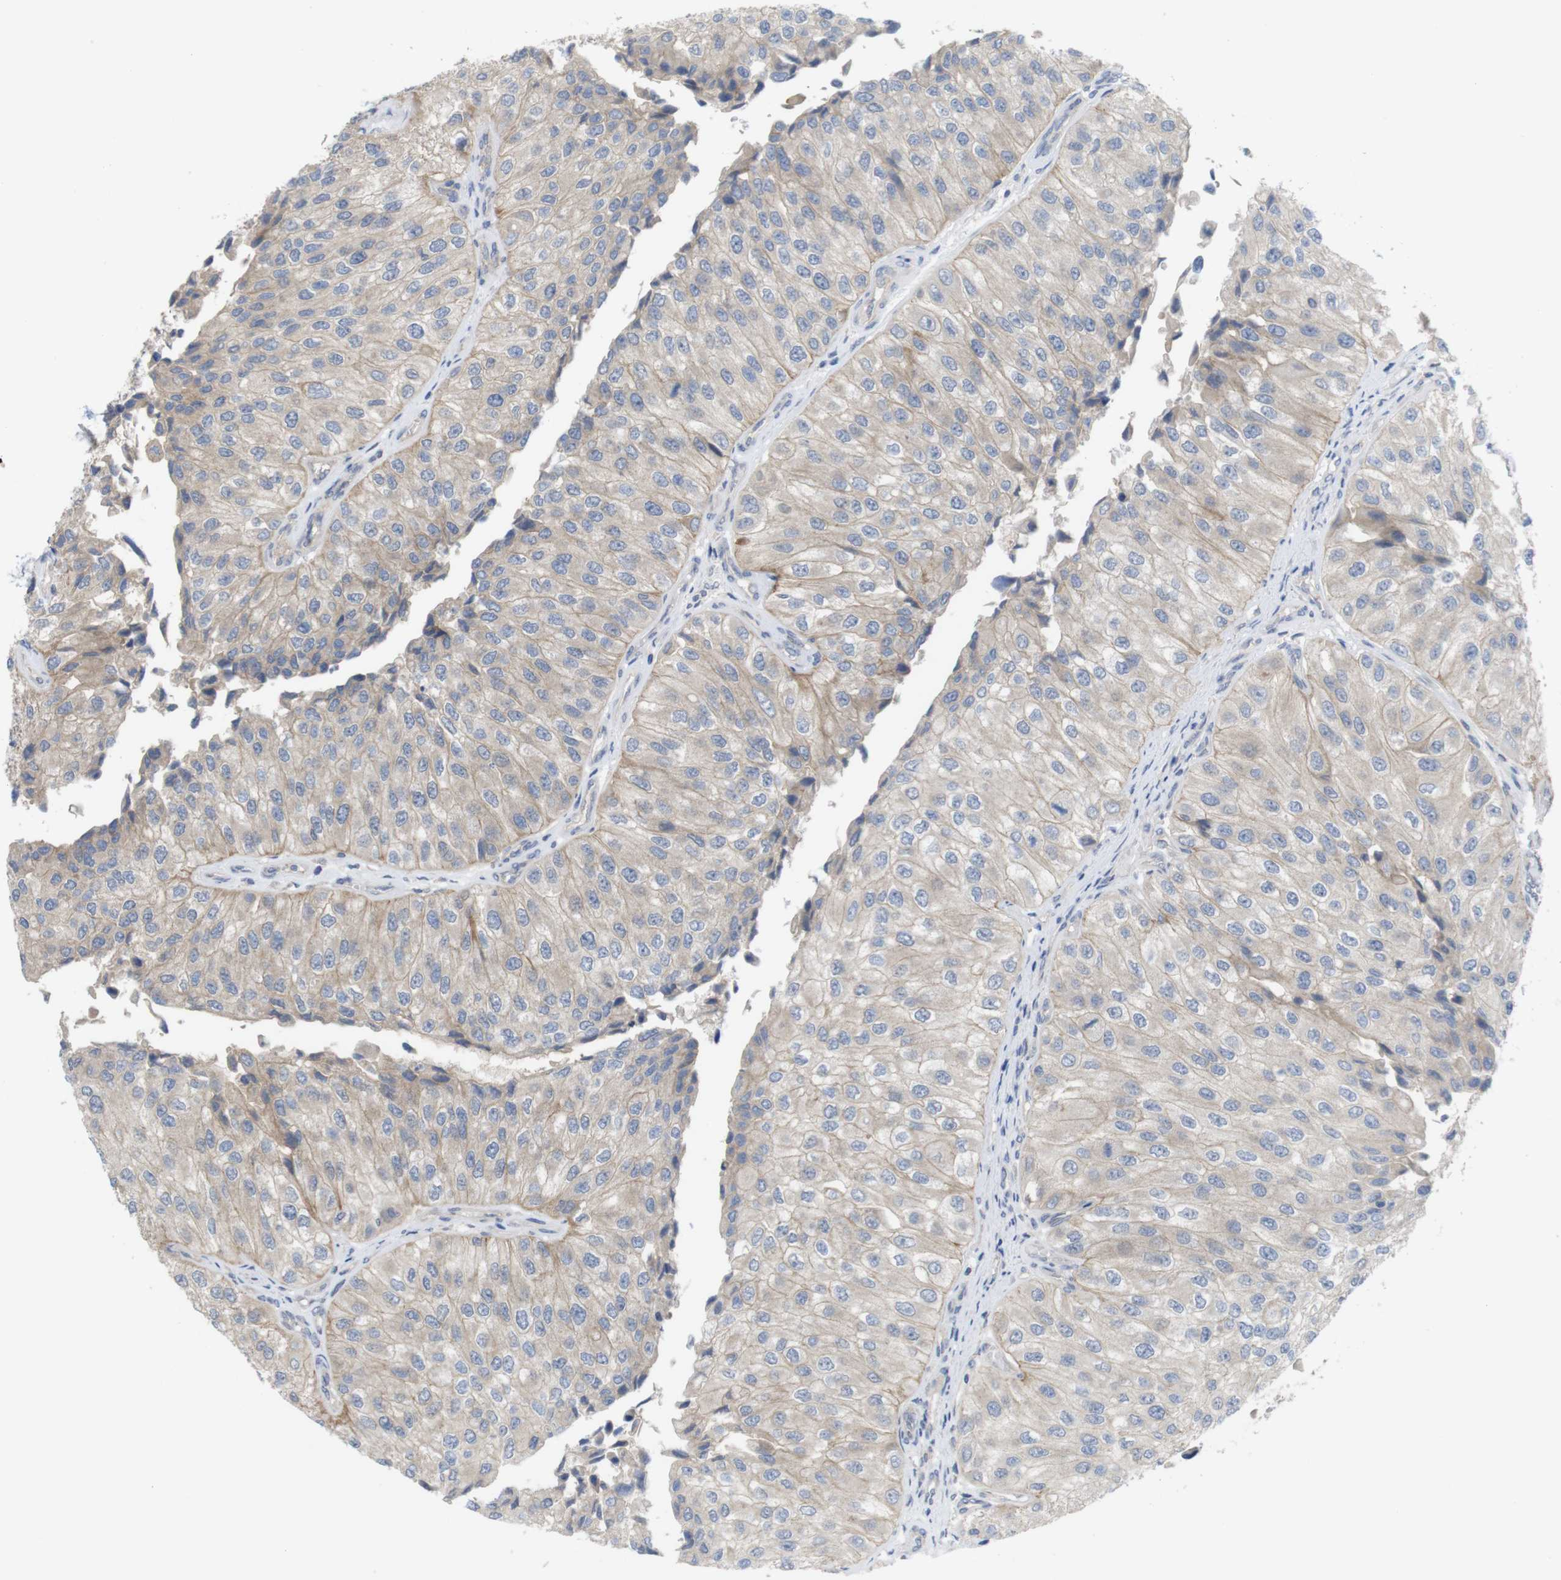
{"staining": {"intensity": "weak", "quantity": ">75%", "location": "cytoplasmic/membranous"}, "tissue": "urothelial cancer", "cell_type": "Tumor cells", "image_type": "cancer", "snomed": [{"axis": "morphology", "description": "Urothelial carcinoma, High grade"}, {"axis": "topography", "description": "Kidney"}, {"axis": "topography", "description": "Urinary bladder"}], "caption": "IHC (DAB) staining of urothelial carcinoma (high-grade) exhibits weak cytoplasmic/membranous protein expression in approximately >75% of tumor cells.", "gene": "KIDINS220", "patient": {"sex": "male", "age": 77}}